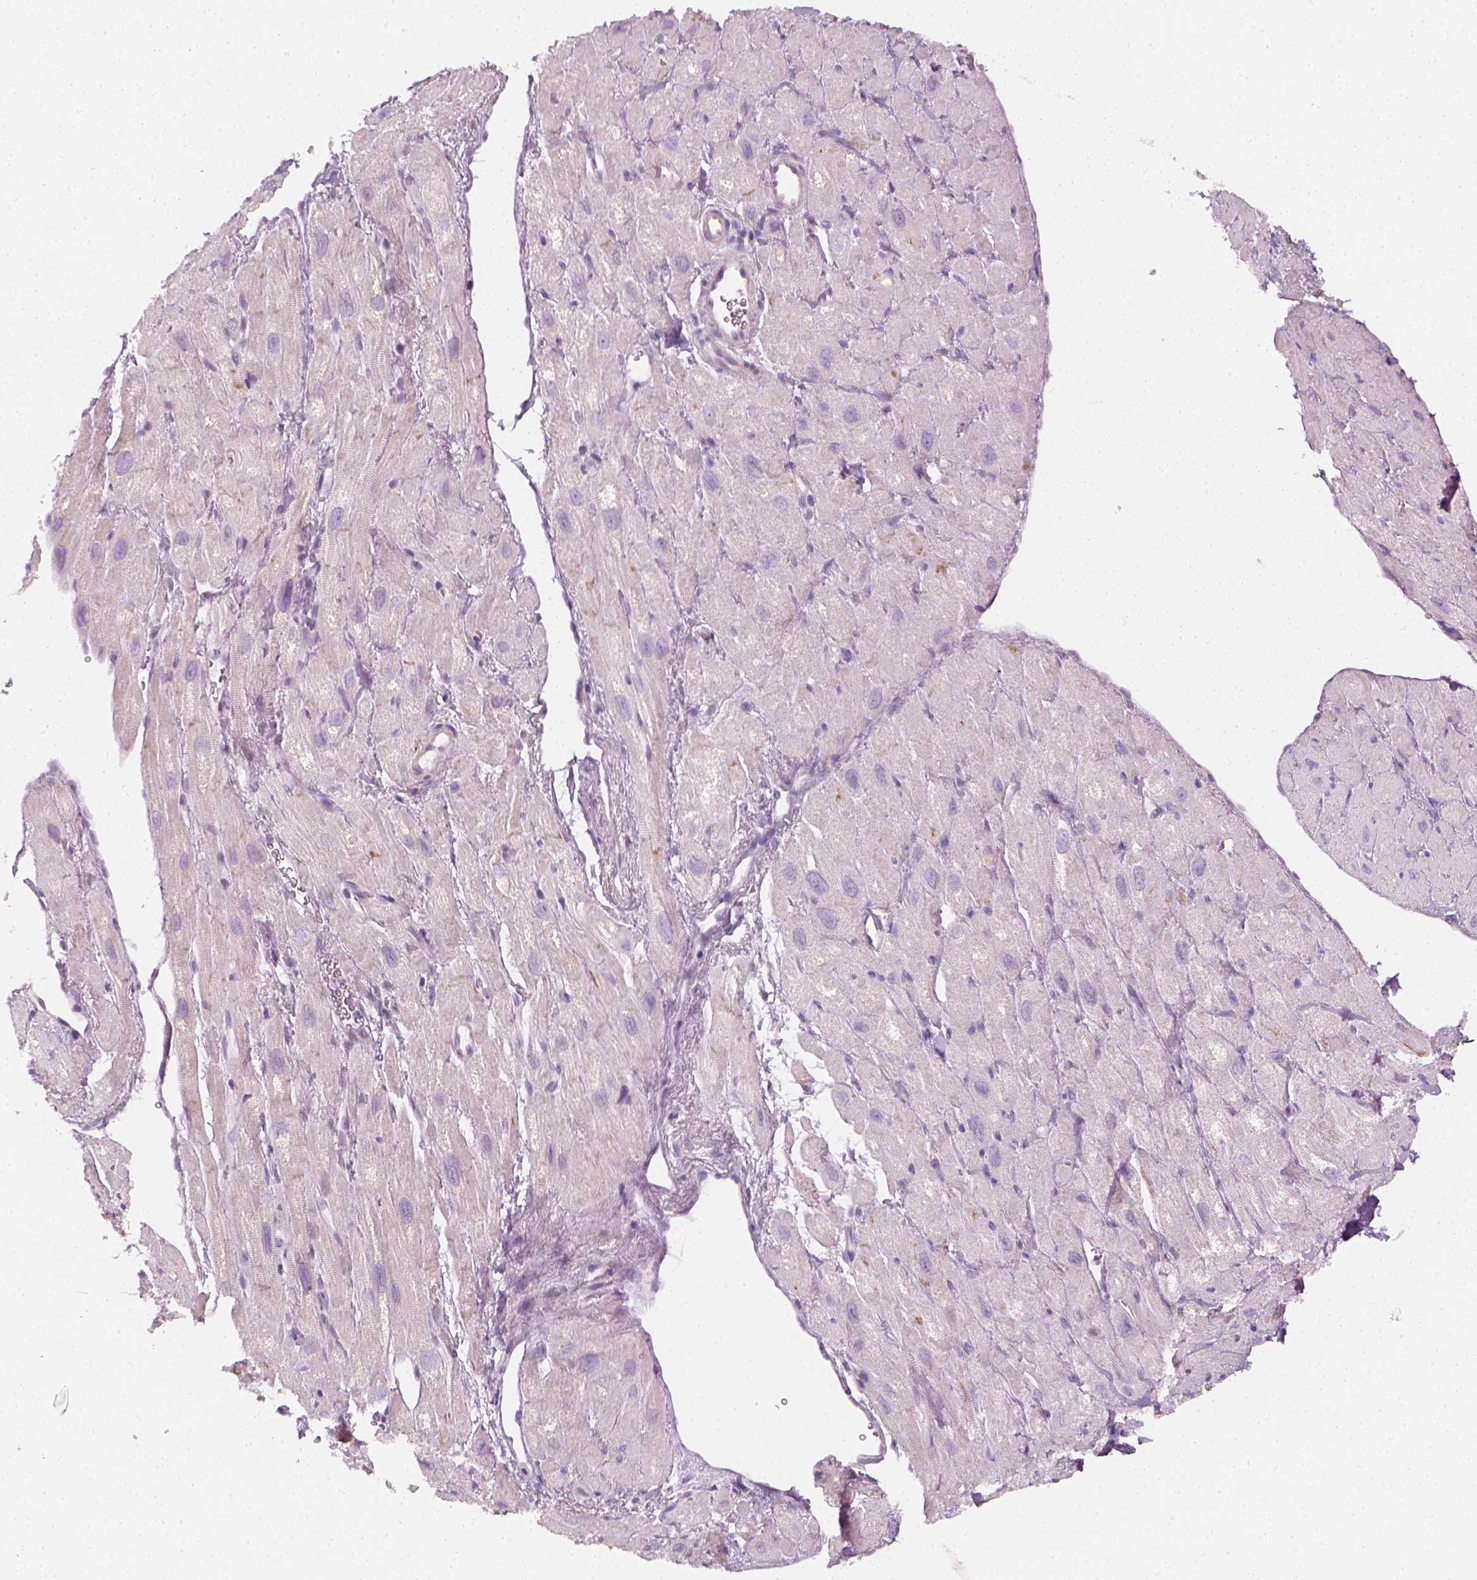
{"staining": {"intensity": "negative", "quantity": "none", "location": "none"}, "tissue": "heart muscle", "cell_type": "Cardiomyocytes", "image_type": "normal", "snomed": [{"axis": "morphology", "description": "Normal tissue, NOS"}, {"axis": "topography", "description": "Heart"}], "caption": "Immunohistochemical staining of normal heart muscle displays no significant staining in cardiomyocytes.", "gene": "PRAME", "patient": {"sex": "female", "age": 62}}